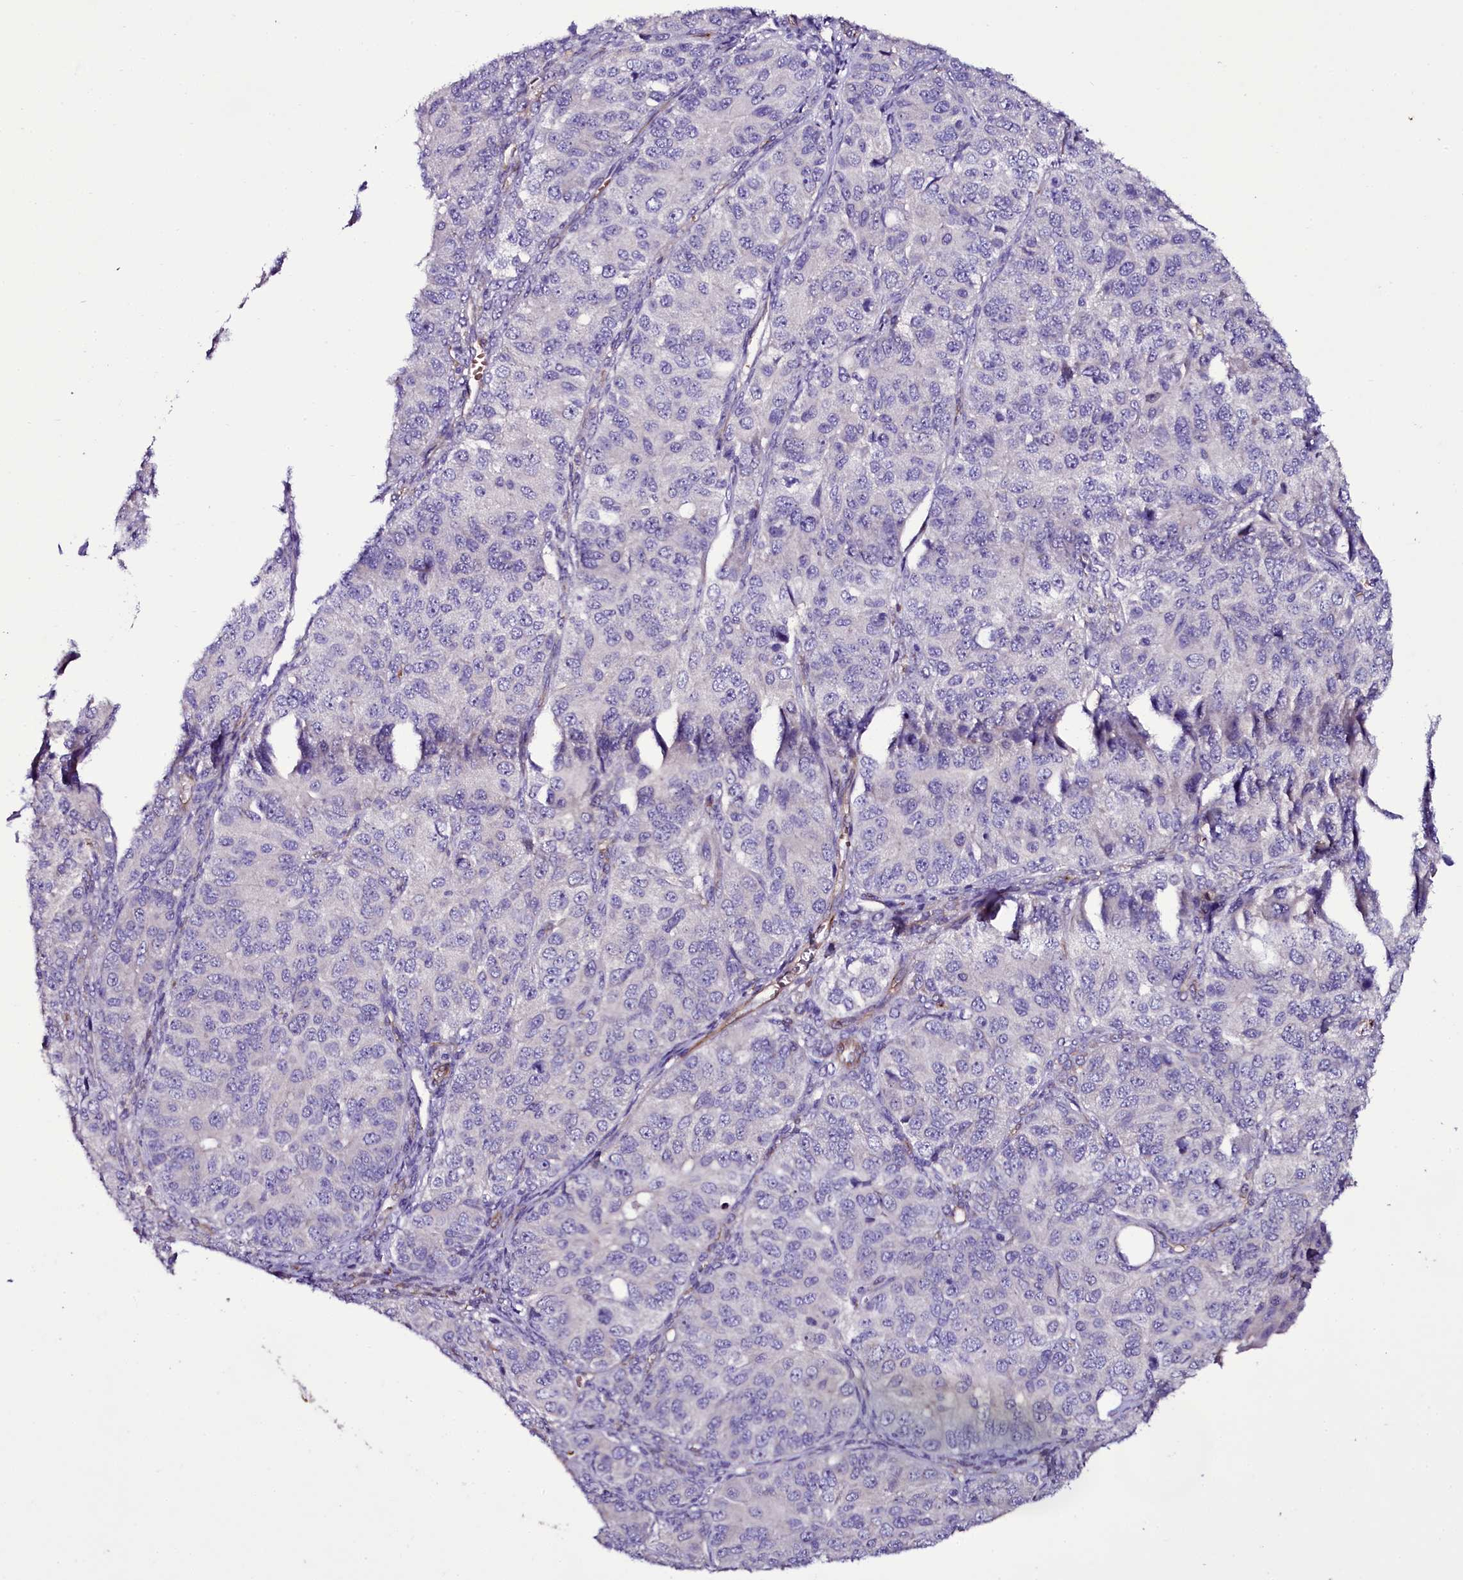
{"staining": {"intensity": "negative", "quantity": "none", "location": "none"}, "tissue": "ovarian cancer", "cell_type": "Tumor cells", "image_type": "cancer", "snomed": [{"axis": "morphology", "description": "Carcinoma, endometroid"}, {"axis": "topography", "description": "Ovary"}], "caption": "IHC image of neoplastic tissue: human ovarian endometroid carcinoma stained with DAB demonstrates no significant protein positivity in tumor cells.", "gene": "MEX3C", "patient": {"sex": "female", "age": 51}}